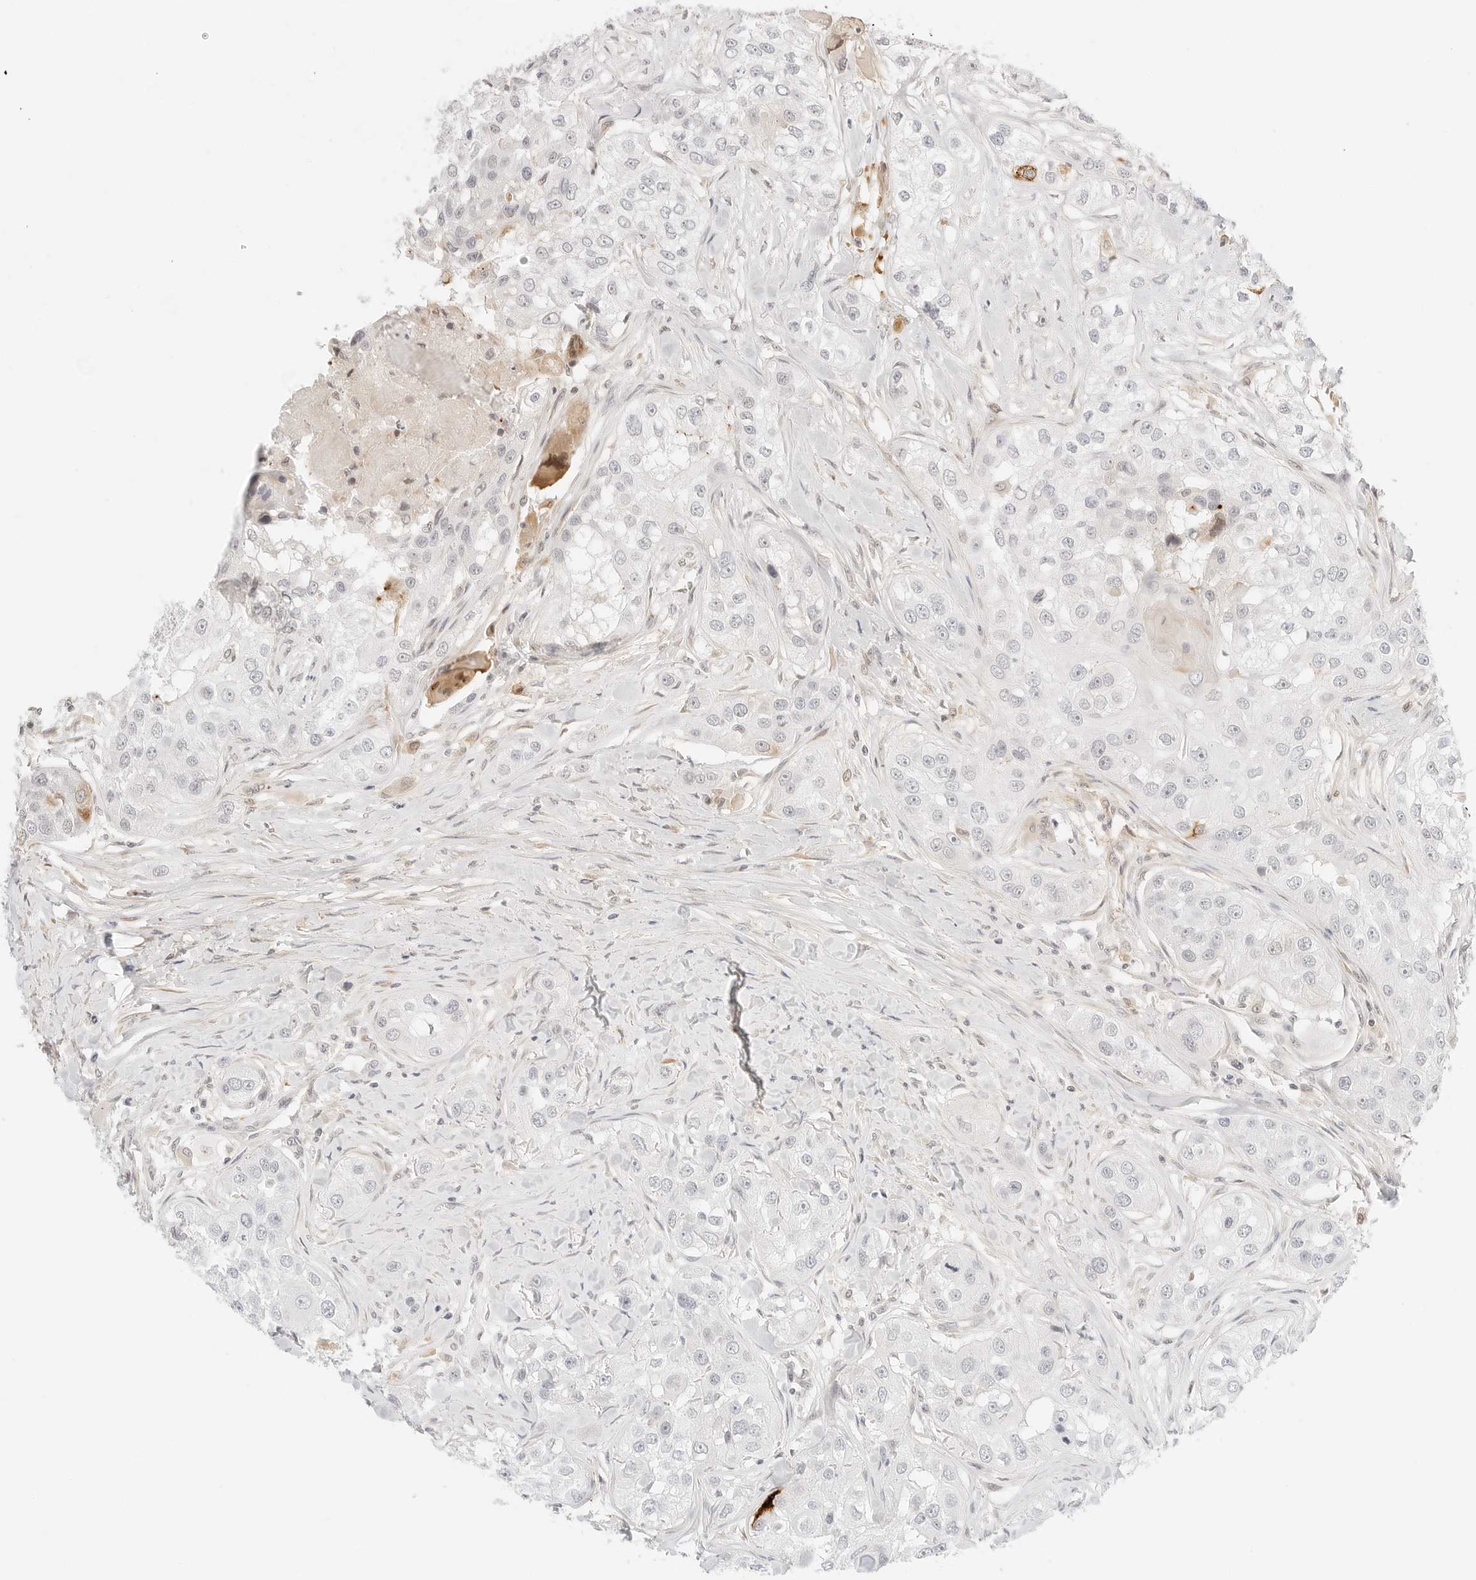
{"staining": {"intensity": "negative", "quantity": "none", "location": "none"}, "tissue": "head and neck cancer", "cell_type": "Tumor cells", "image_type": "cancer", "snomed": [{"axis": "morphology", "description": "Normal tissue, NOS"}, {"axis": "morphology", "description": "Squamous cell carcinoma, NOS"}, {"axis": "topography", "description": "Skeletal muscle"}, {"axis": "topography", "description": "Head-Neck"}], "caption": "Immunohistochemistry (IHC) image of neoplastic tissue: head and neck squamous cell carcinoma stained with DAB (3,3'-diaminobenzidine) exhibits no significant protein positivity in tumor cells. (DAB (3,3'-diaminobenzidine) IHC with hematoxylin counter stain).", "gene": "TEKT2", "patient": {"sex": "male", "age": 51}}